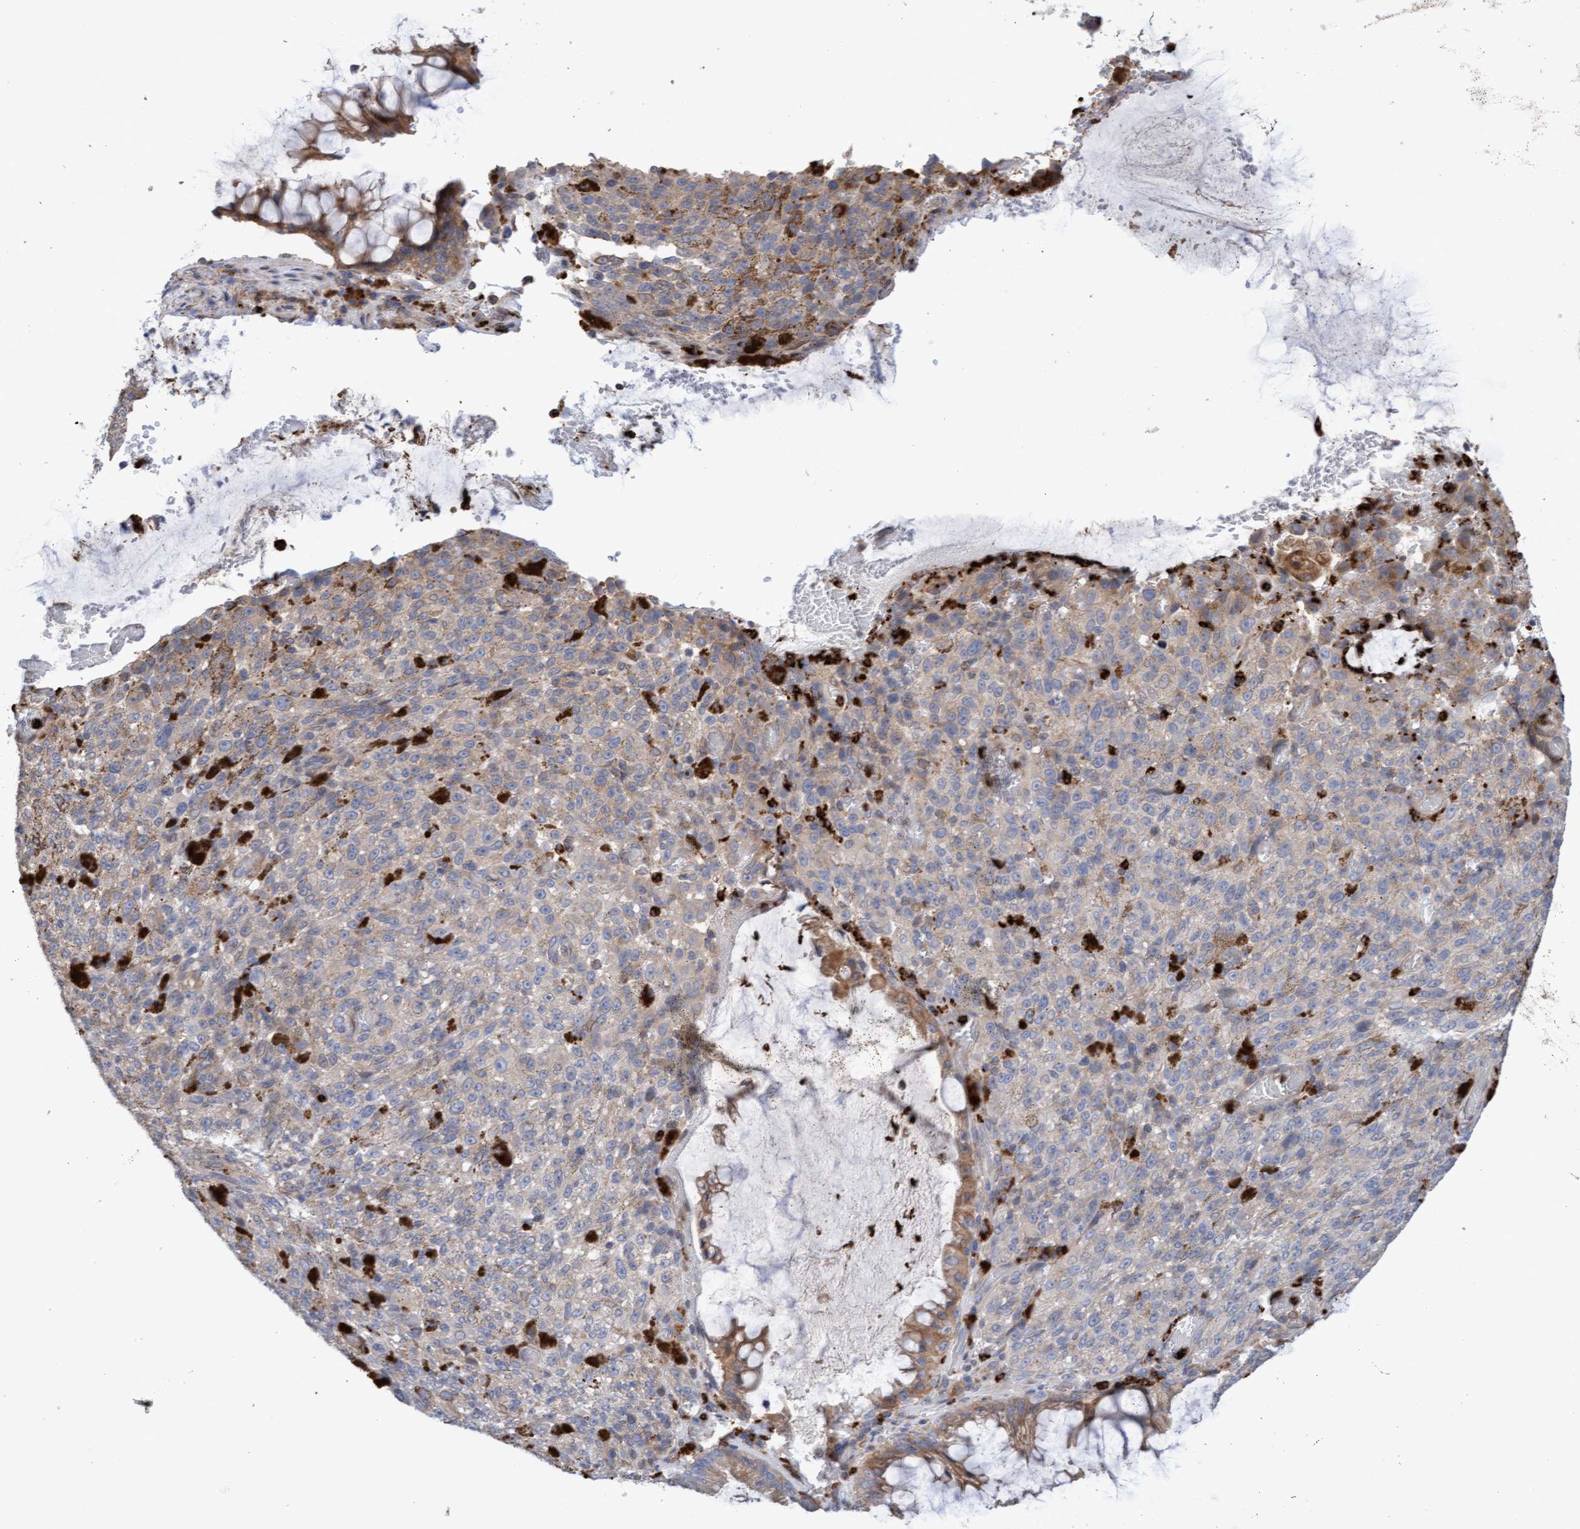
{"staining": {"intensity": "weak", "quantity": "<25%", "location": "cytoplasmic/membranous"}, "tissue": "melanoma", "cell_type": "Tumor cells", "image_type": "cancer", "snomed": [{"axis": "morphology", "description": "Malignant melanoma, NOS"}, {"axis": "topography", "description": "Rectum"}], "caption": "DAB (3,3'-diaminobenzidine) immunohistochemical staining of malignant melanoma displays no significant staining in tumor cells.", "gene": "MMP8", "patient": {"sex": "female", "age": 81}}